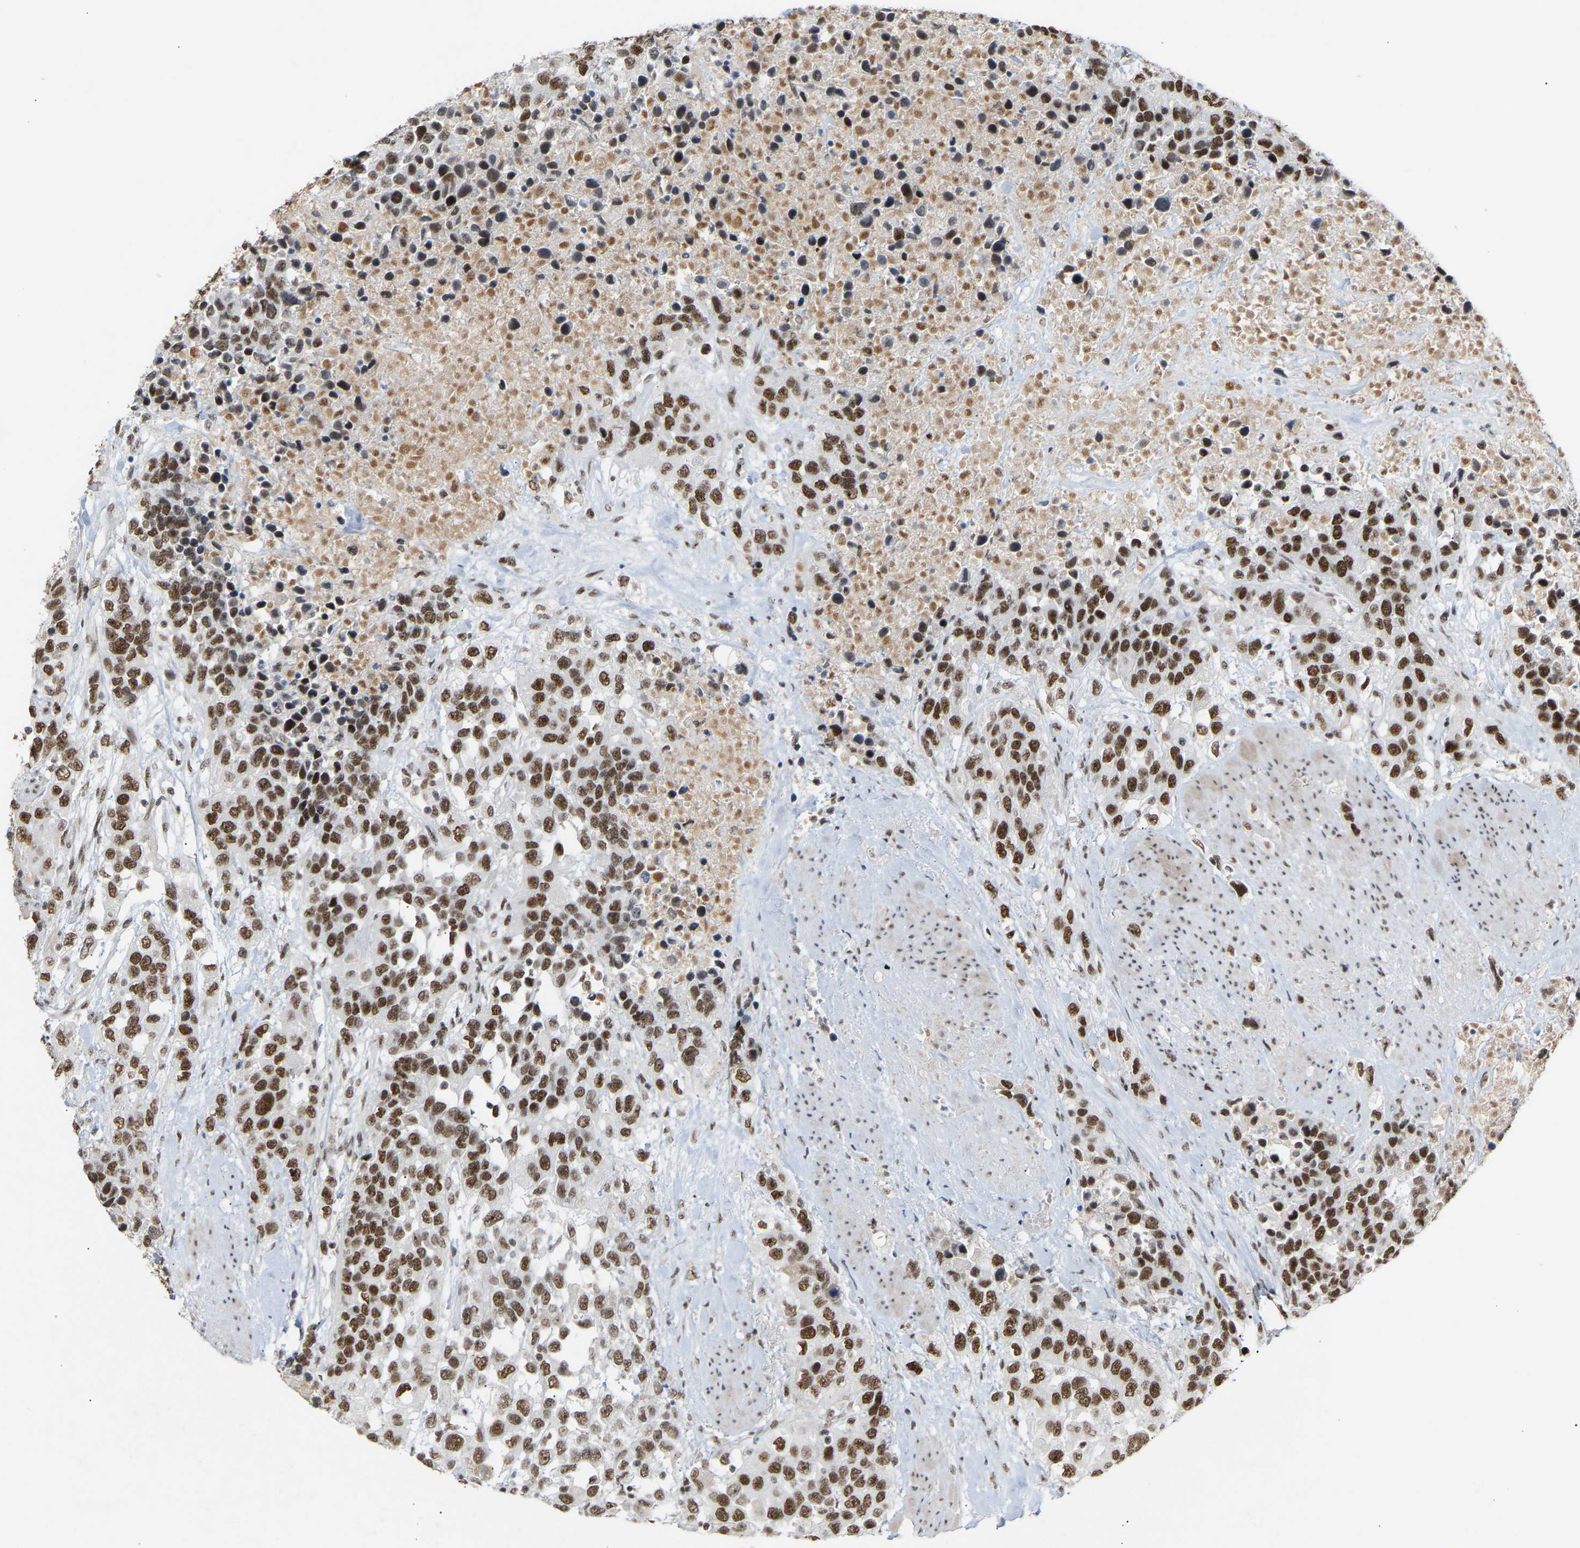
{"staining": {"intensity": "strong", "quantity": ">75%", "location": "nuclear"}, "tissue": "urothelial cancer", "cell_type": "Tumor cells", "image_type": "cancer", "snomed": [{"axis": "morphology", "description": "Urothelial carcinoma, High grade"}, {"axis": "topography", "description": "Urinary bladder"}], "caption": "This photomicrograph shows immunohistochemistry (IHC) staining of urothelial cancer, with high strong nuclear expression in about >75% of tumor cells.", "gene": "NELFB", "patient": {"sex": "female", "age": 80}}